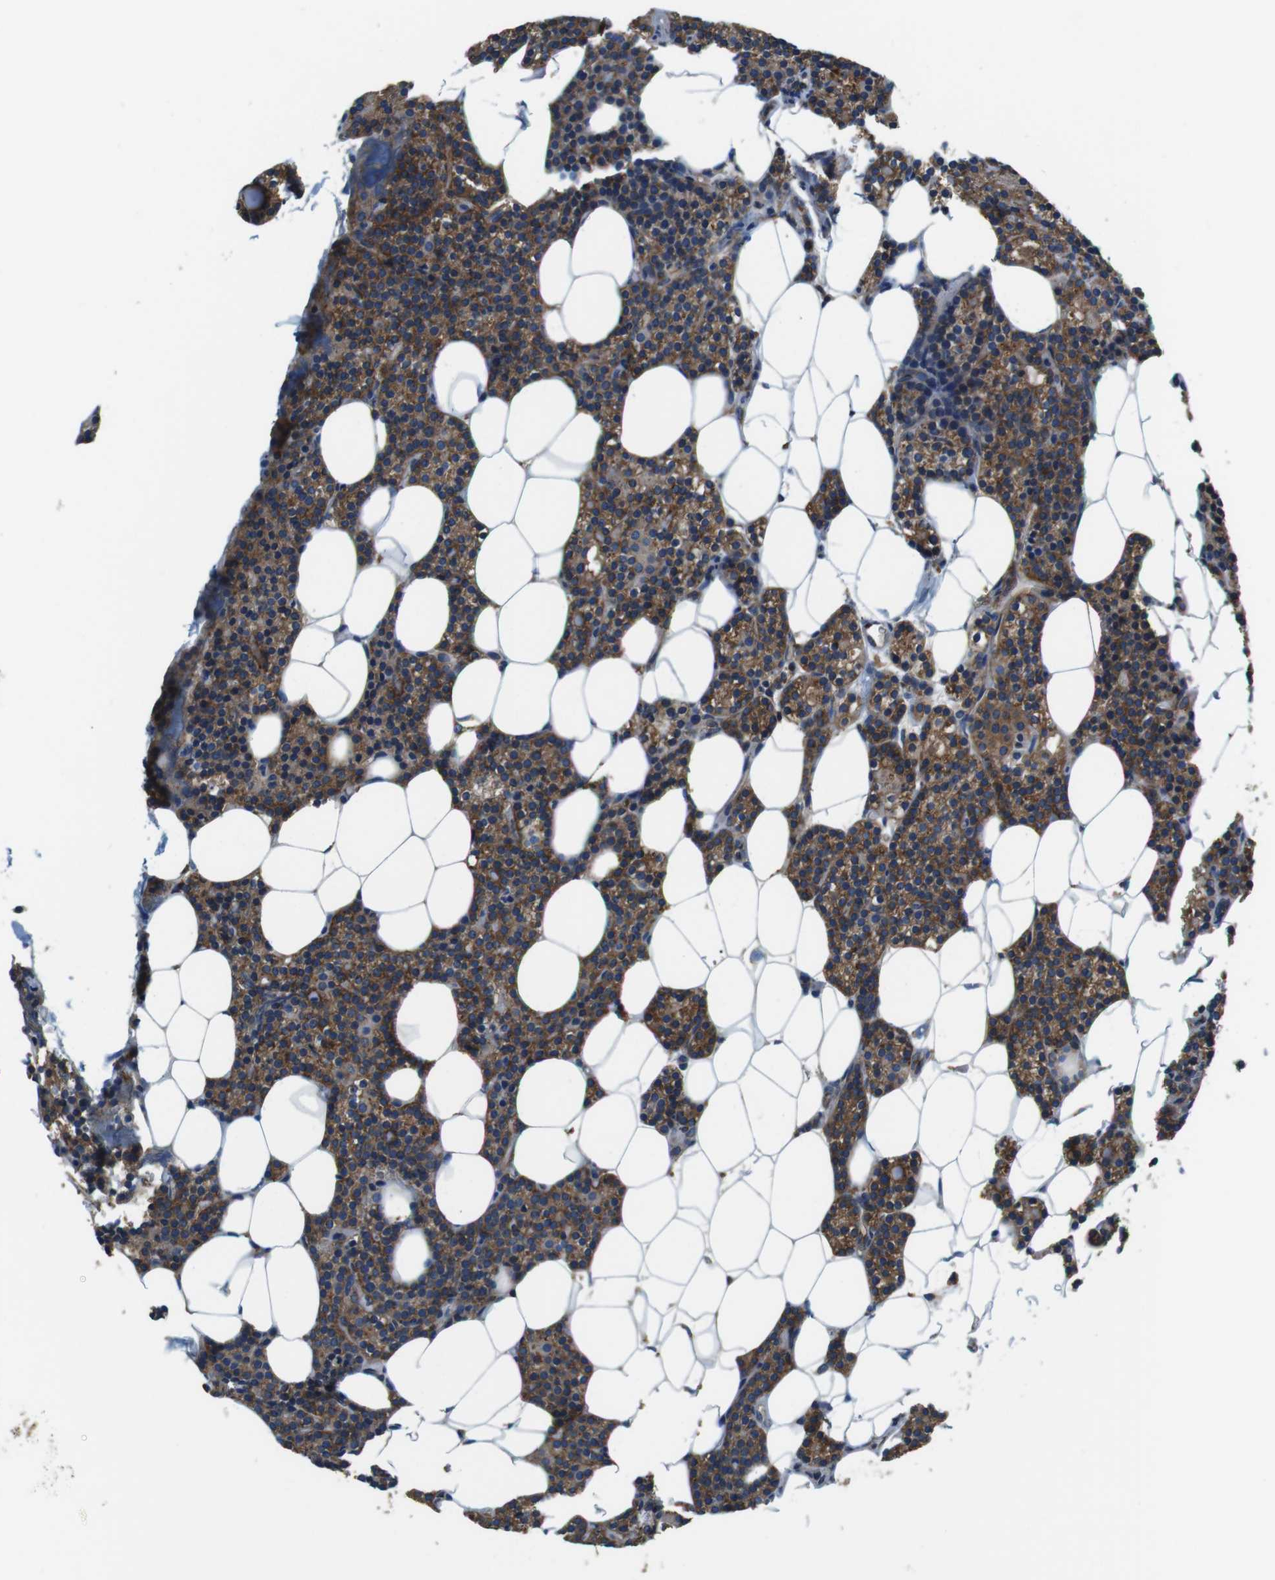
{"staining": {"intensity": "moderate", "quantity": ">75%", "location": "cytoplasmic/membranous"}, "tissue": "parathyroid gland", "cell_type": "Glandular cells", "image_type": "normal", "snomed": [{"axis": "morphology", "description": "Normal tissue, NOS"}, {"axis": "morphology", "description": "Adenoma, NOS"}, {"axis": "topography", "description": "Parathyroid gland"}], "caption": "Protein analysis of normal parathyroid gland demonstrates moderate cytoplasmic/membranous staining in approximately >75% of glandular cells.", "gene": "DENND4C", "patient": {"sex": "female", "age": 51}}